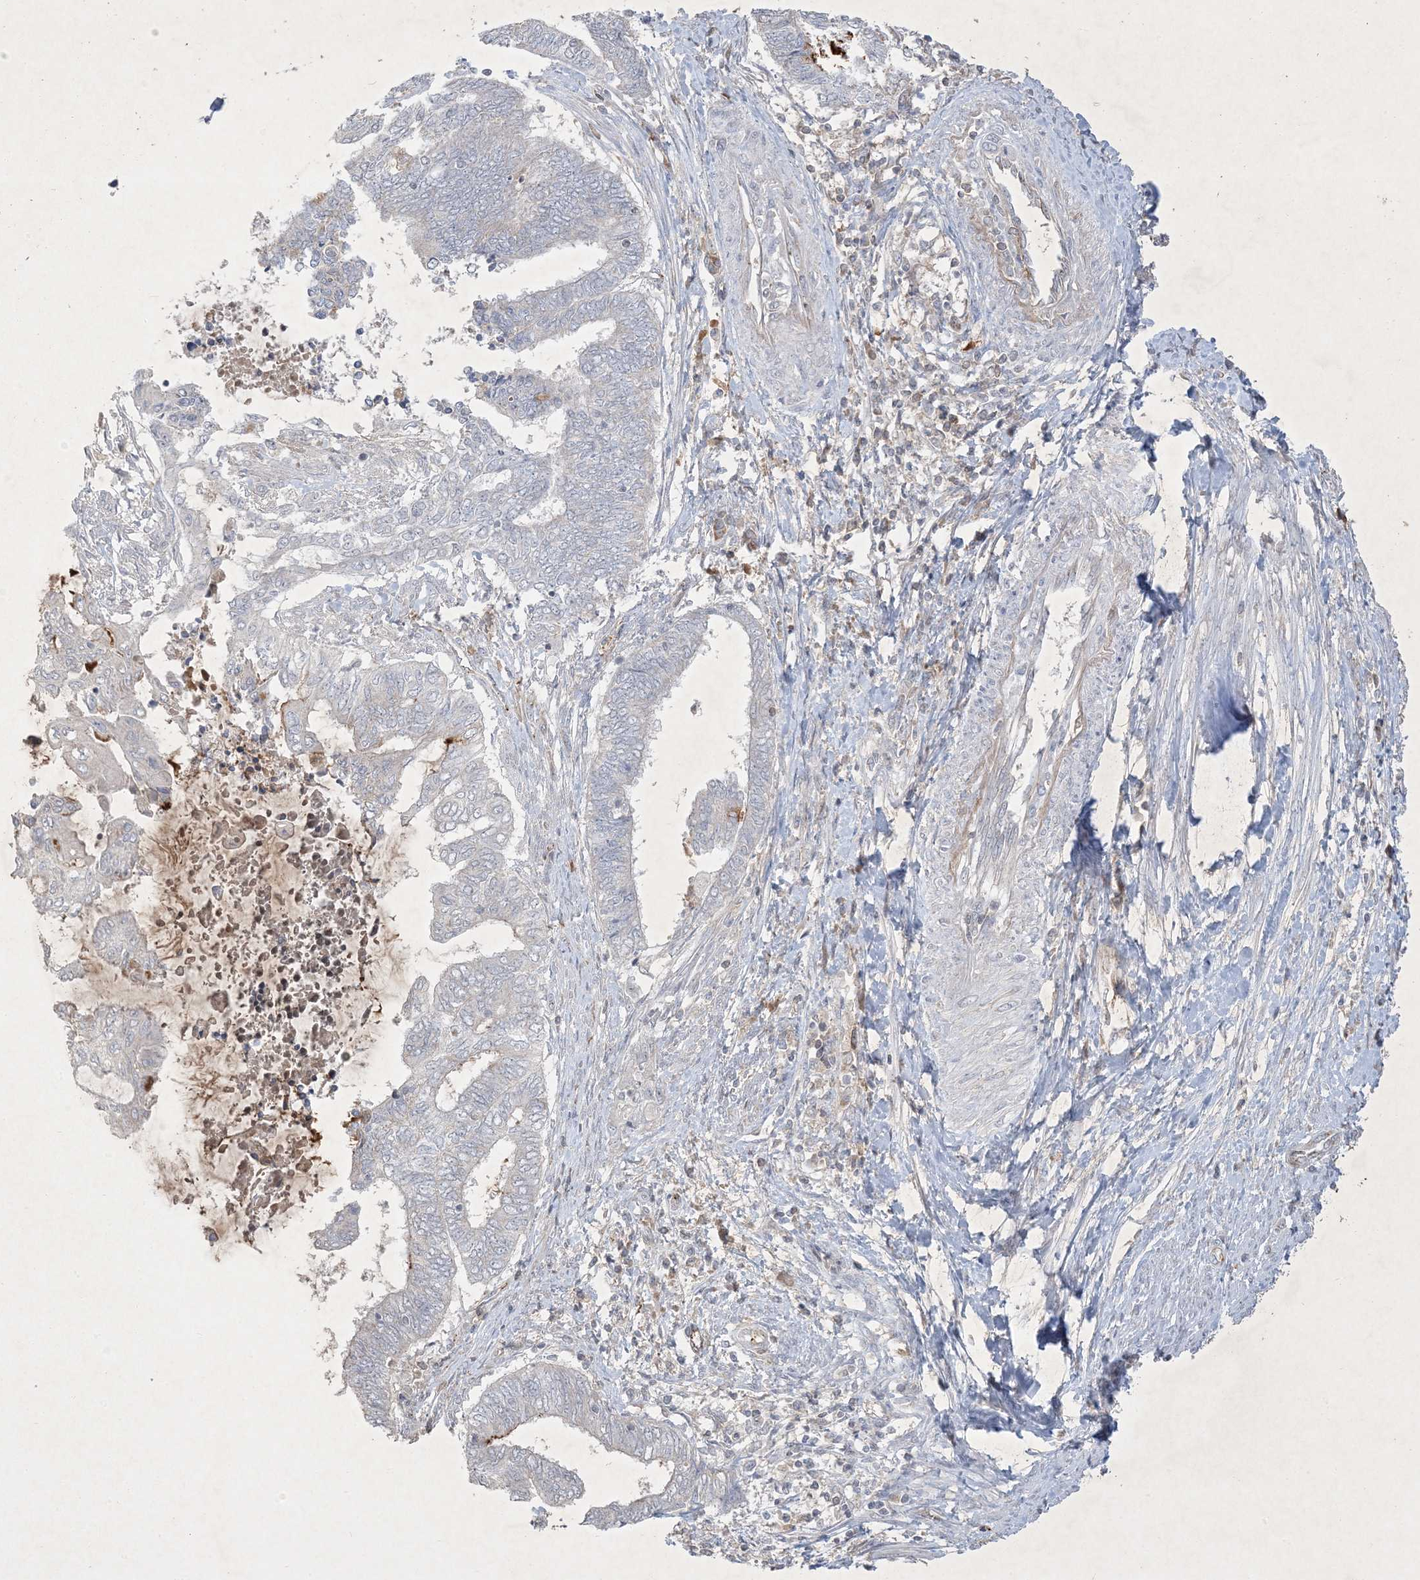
{"staining": {"intensity": "negative", "quantity": "none", "location": "none"}, "tissue": "endometrial cancer", "cell_type": "Tumor cells", "image_type": "cancer", "snomed": [{"axis": "morphology", "description": "Adenocarcinoma, NOS"}, {"axis": "topography", "description": "Uterus"}, {"axis": "topography", "description": "Endometrium"}], "caption": "This micrograph is of endometrial cancer (adenocarcinoma) stained with immunohistochemistry to label a protein in brown with the nuclei are counter-stained blue. There is no expression in tumor cells.", "gene": "PRSS36", "patient": {"sex": "female", "age": 70}}